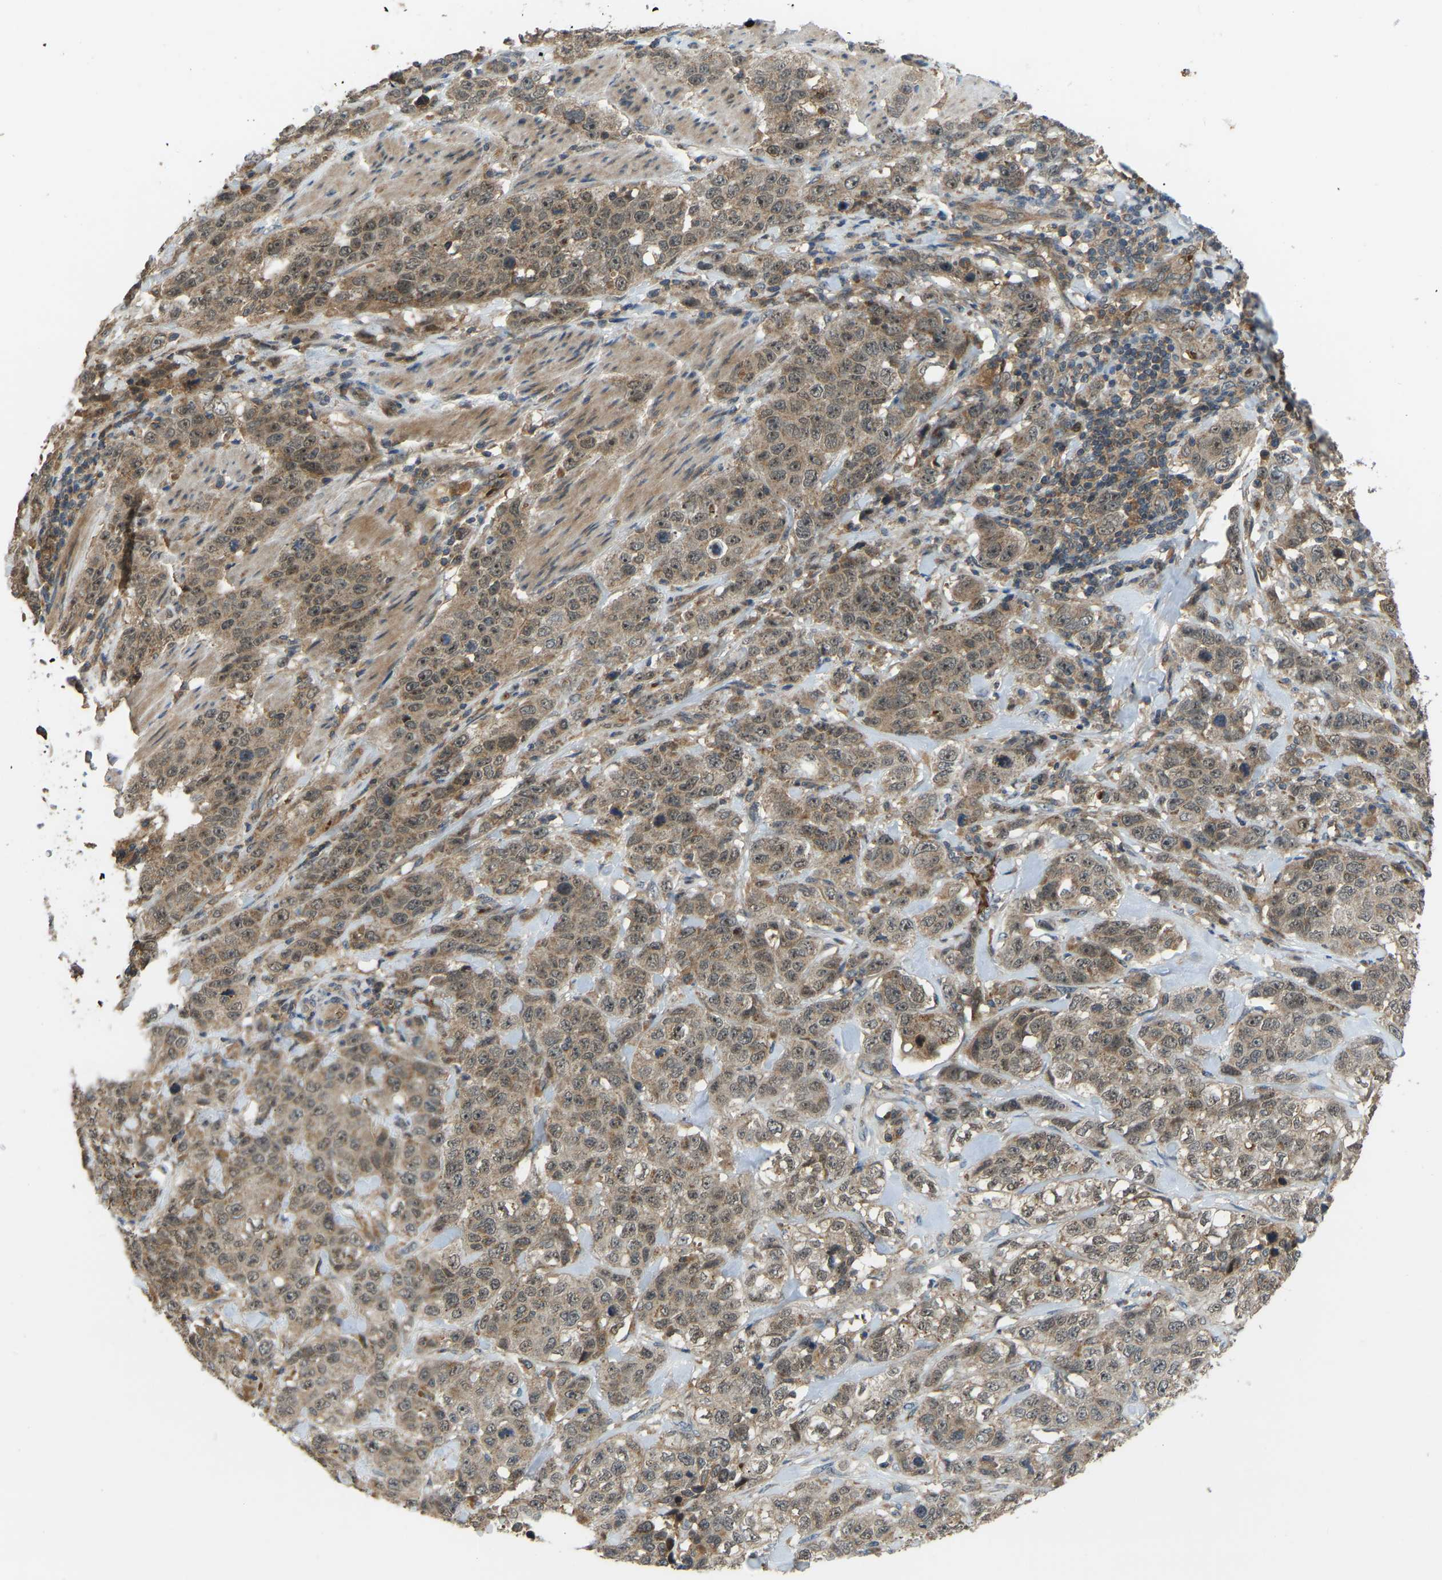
{"staining": {"intensity": "moderate", "quantity": ">75%", "location": "cytoplasmic/membranous"}, "tissue": "stomach cancer", "cell_type": "Tumor cells", "image_type": "cancer", "snomed": [{"axis": "morphology", "description": "Adenocarcinoma, NOS"}, {"axis": "topography", "description": "Stomach"}], "caption": "Human adenocarcinoma (stomach) stained with a protein marker shows moderate staining in tumor cells.", "gene": "ZNF71", "patient": {"sex": "male", "age": 48}}